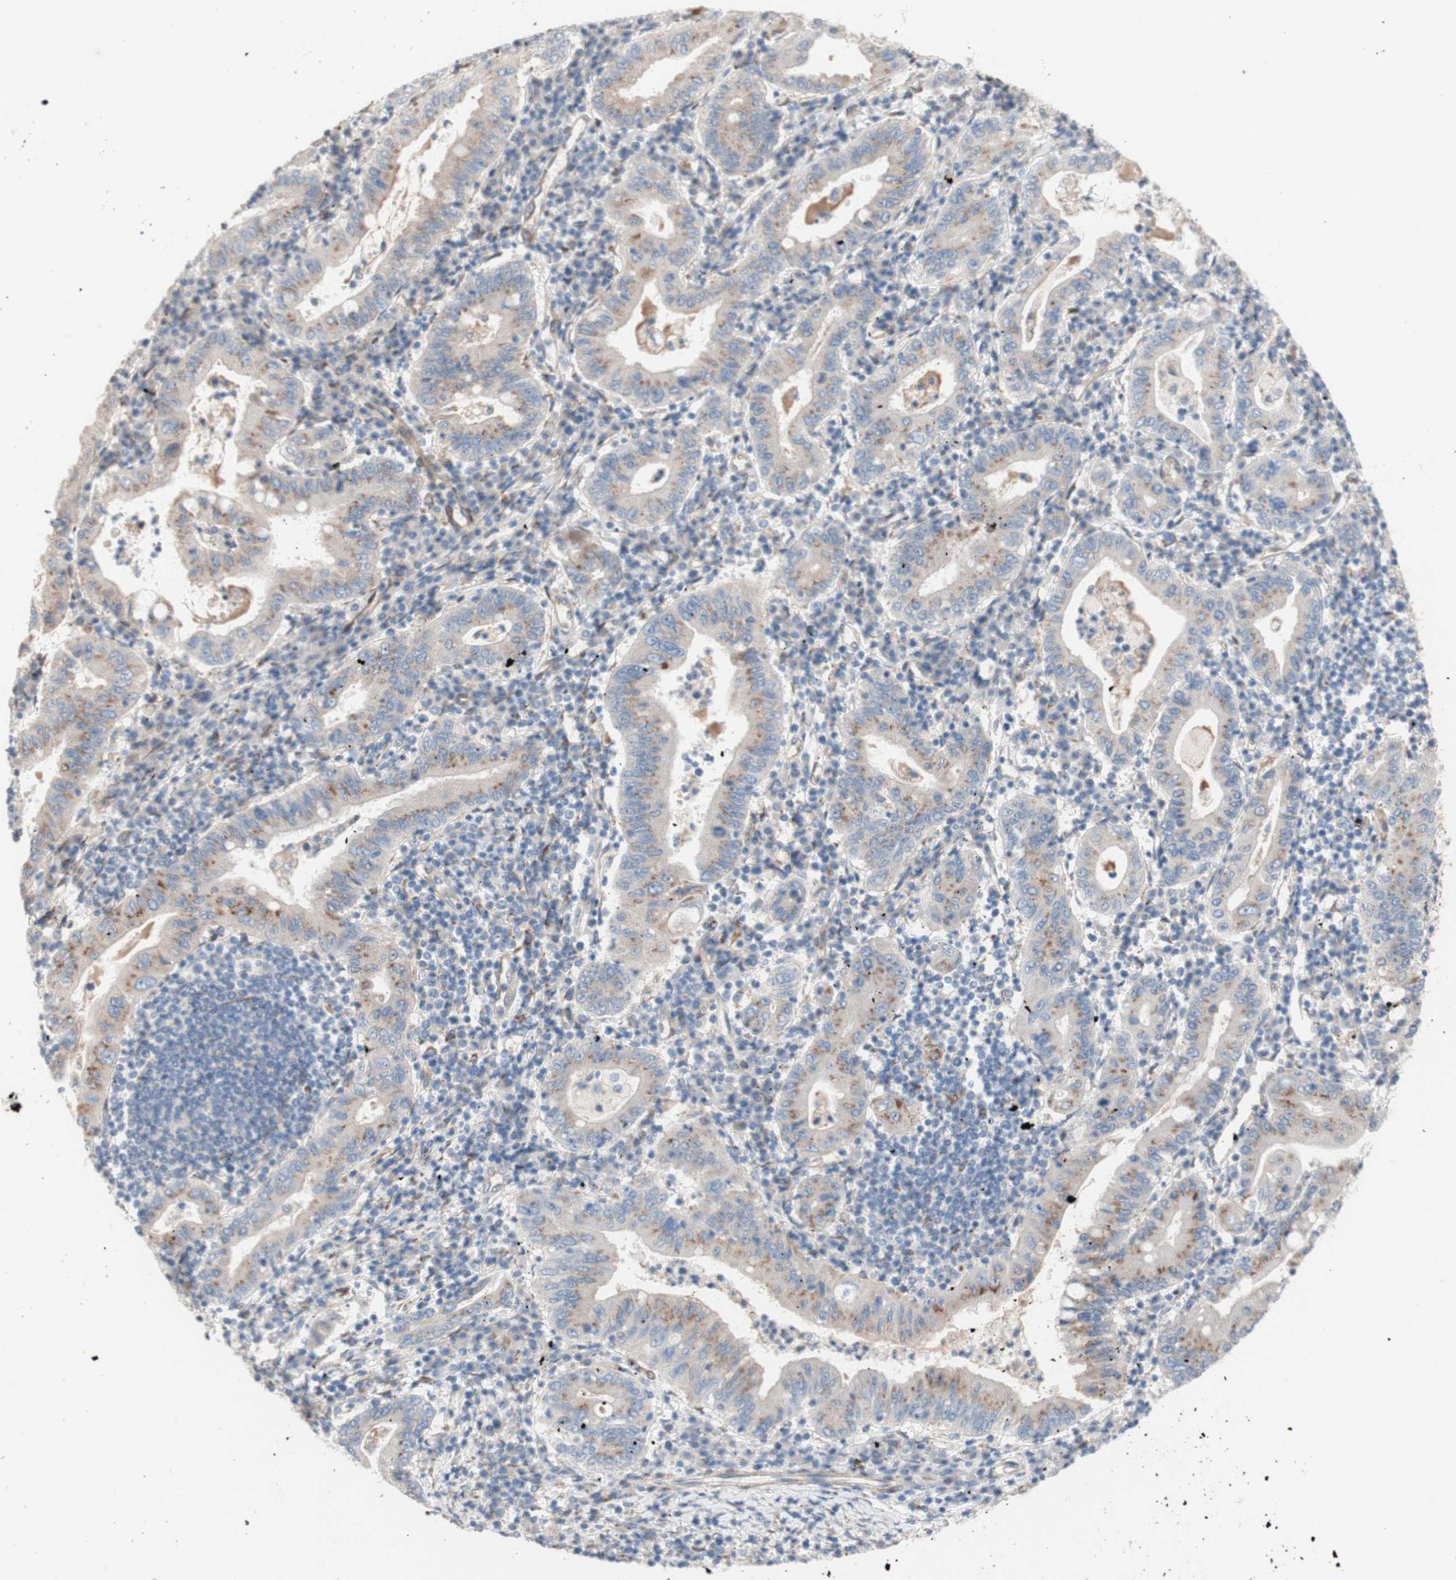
{"staining": {"intensity": "weak", "quantity": ">75%", "location": "cytoplasmic/membranous"}, "tissue": "stomach cancer", "cell_type": "Tumor cells", "image_type": "cancer", "snomed": [{"axis": "morphology", "description": "Normal tissue, NOS"}, {"axis": "morphology", "description": "Adenocarcinoma, NOS"}, {"axis": "topography", "description": "Esophagus"}, {"axis": "topography", "description": "Stomach, upper"}, {"axis": "topography", "description": "Peripheral nerve tissue"}], "caption": "An immunohistochemistry micrograph of neoplastic tissue is shown. Protein staining in brown labels weak cytoplasmic/membranous positivity in adenocarcinoma (stomach) within tumor cells. (IHC, brightfield microscopy, high magnification).", "gene": "CNN3", "patient": {"sex": "male", "age": 62}}